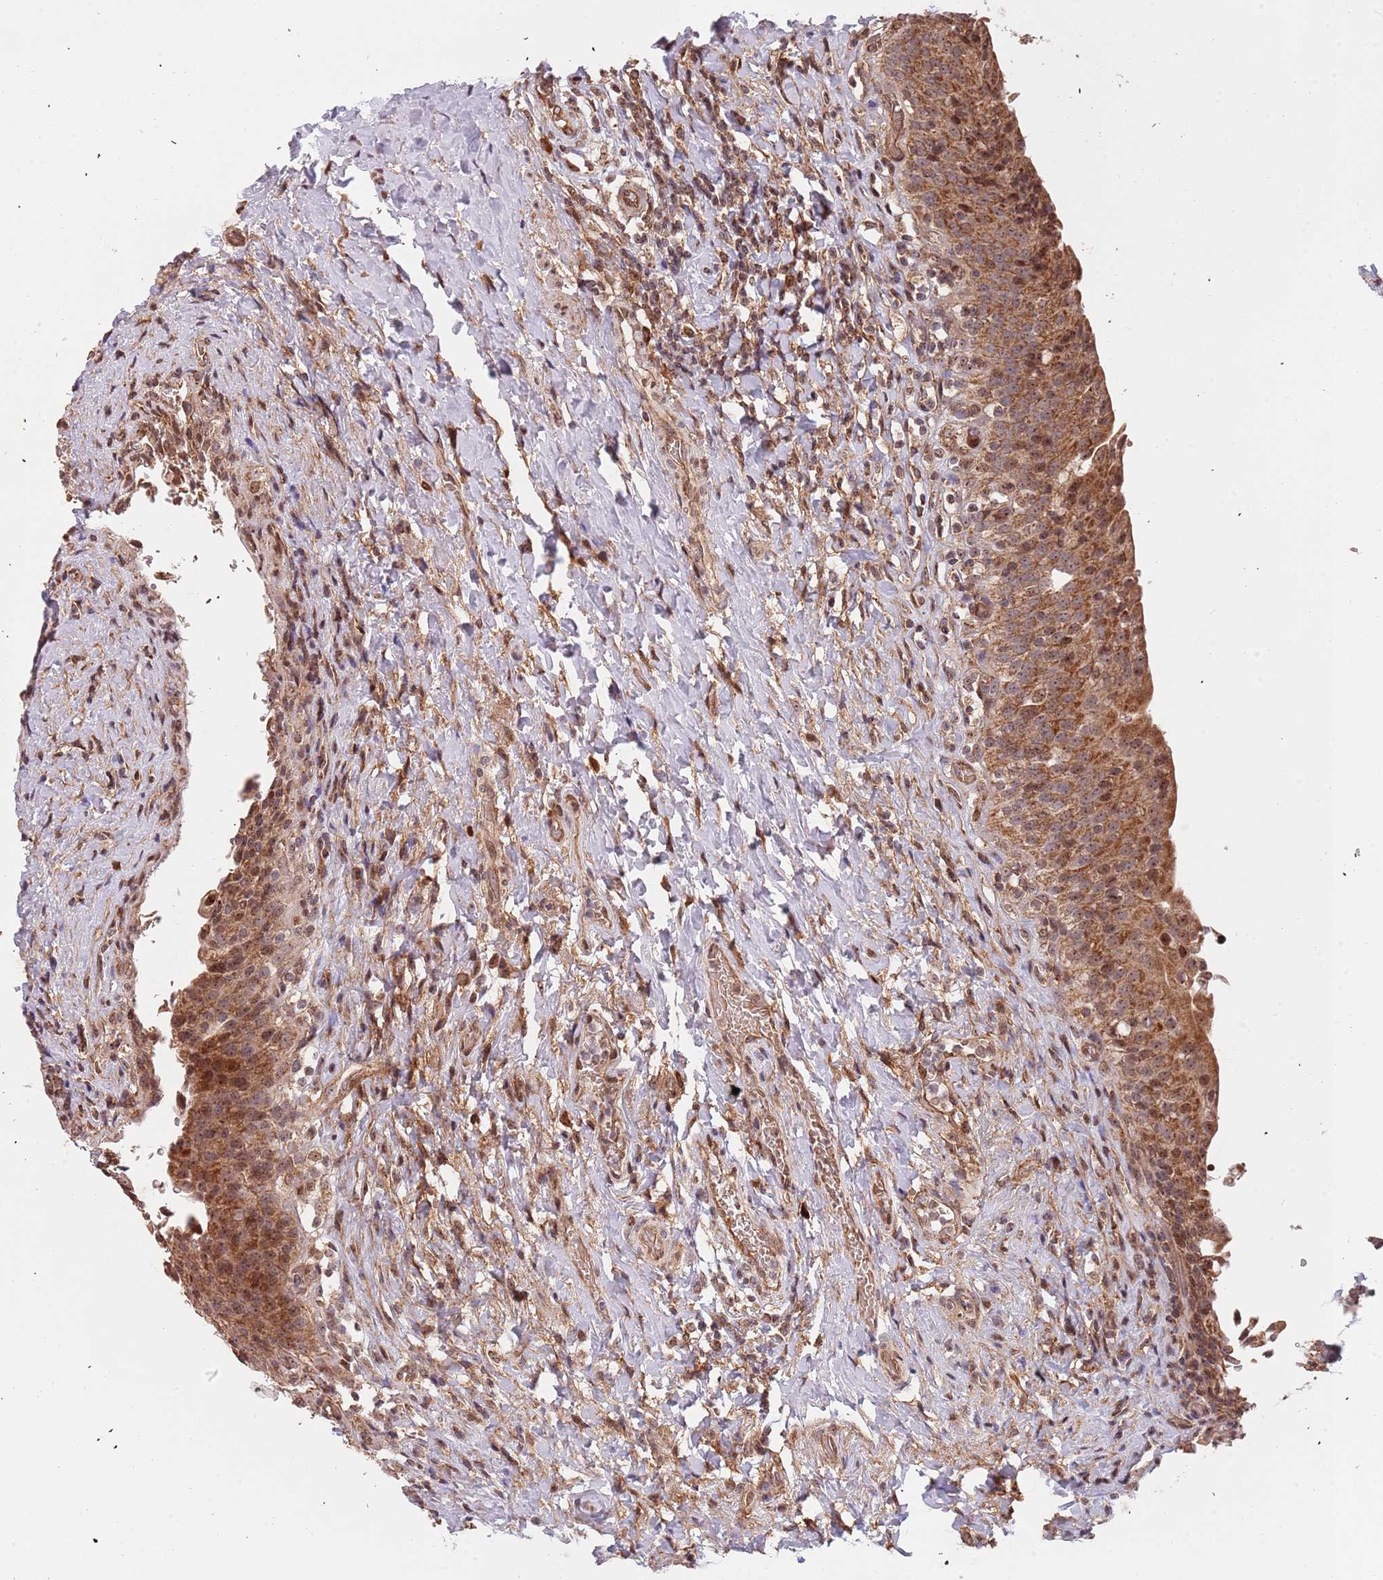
{"staining": {"intensity": "moderate", "quantity": ">75%", "location": "cytoplasmic/membranous,nuclear"}, "tissue": "urinary bladder", "cell_type": "Urothelial cells", "image_type": "normal", "snomed": [{"axis": "morphology", "description": "Normal tissue, NOS"}, {"axis": "morphology", "description": "Inflammation, NOS"}, {"axis": "topography", "description": "Urinary bladder"}], "caption": "Immunohistochemical staining of normal human urinary bladder reveals moderate cytoplasmic/membranous,nuclear protein expression in about >75% of urothelial cells. (DAB = brown stain, brightfield microscopy at high magnification).", "gene": "DCHS1", "patient": {"sex": "male", "age": 64}}